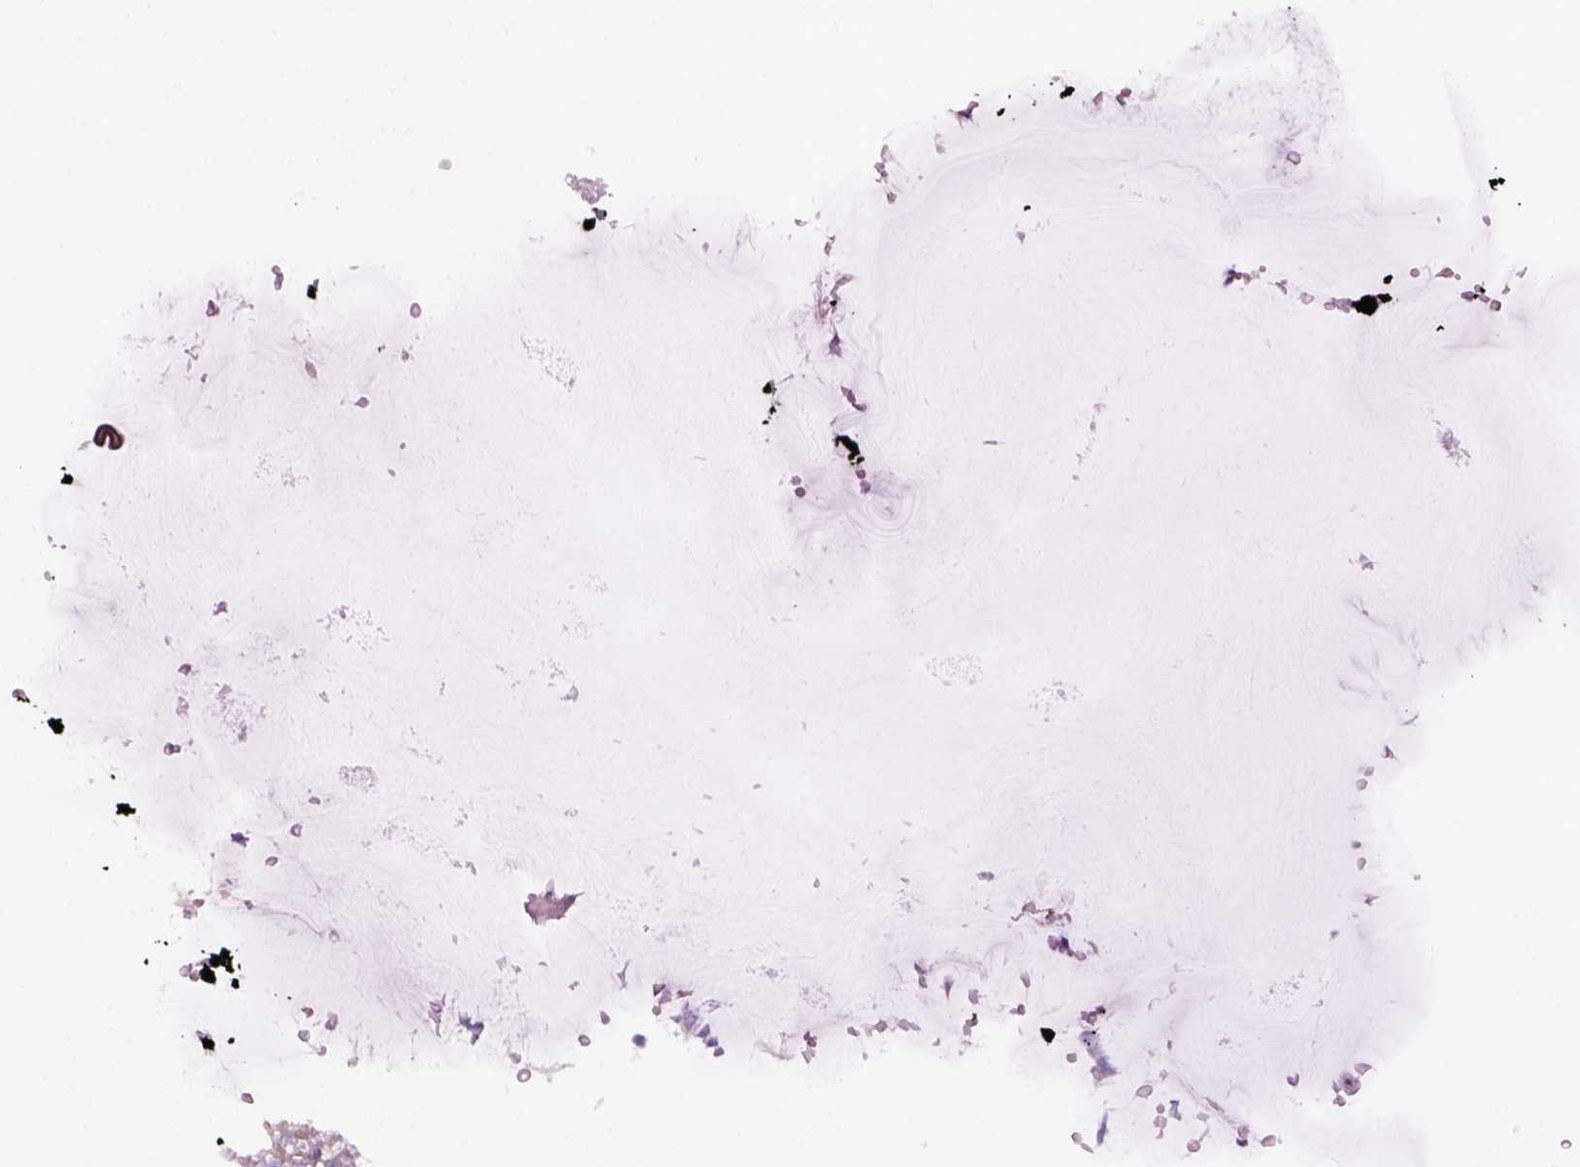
{"staining": {"intensity": "negative", "quantity": "none", "location": "none"}, "tissue": "gallbladder", "cell_type": "Glandular cells", "image_type": "normal", "snomed": [{"axis": "morphology", "description": "Normal tissue, NOS"}, {"axis": "topography", "description": "Gallbladder"}], "caption": "Unremarkable gallbladder was stained to show a protein in brown. There is no significant positivity in glandular cells. (Brightfield microscopy of DAB immunohistochemistry at high magnification).", "gene": "DNAH11", "patient": {"sex": "female", "age": 63}}